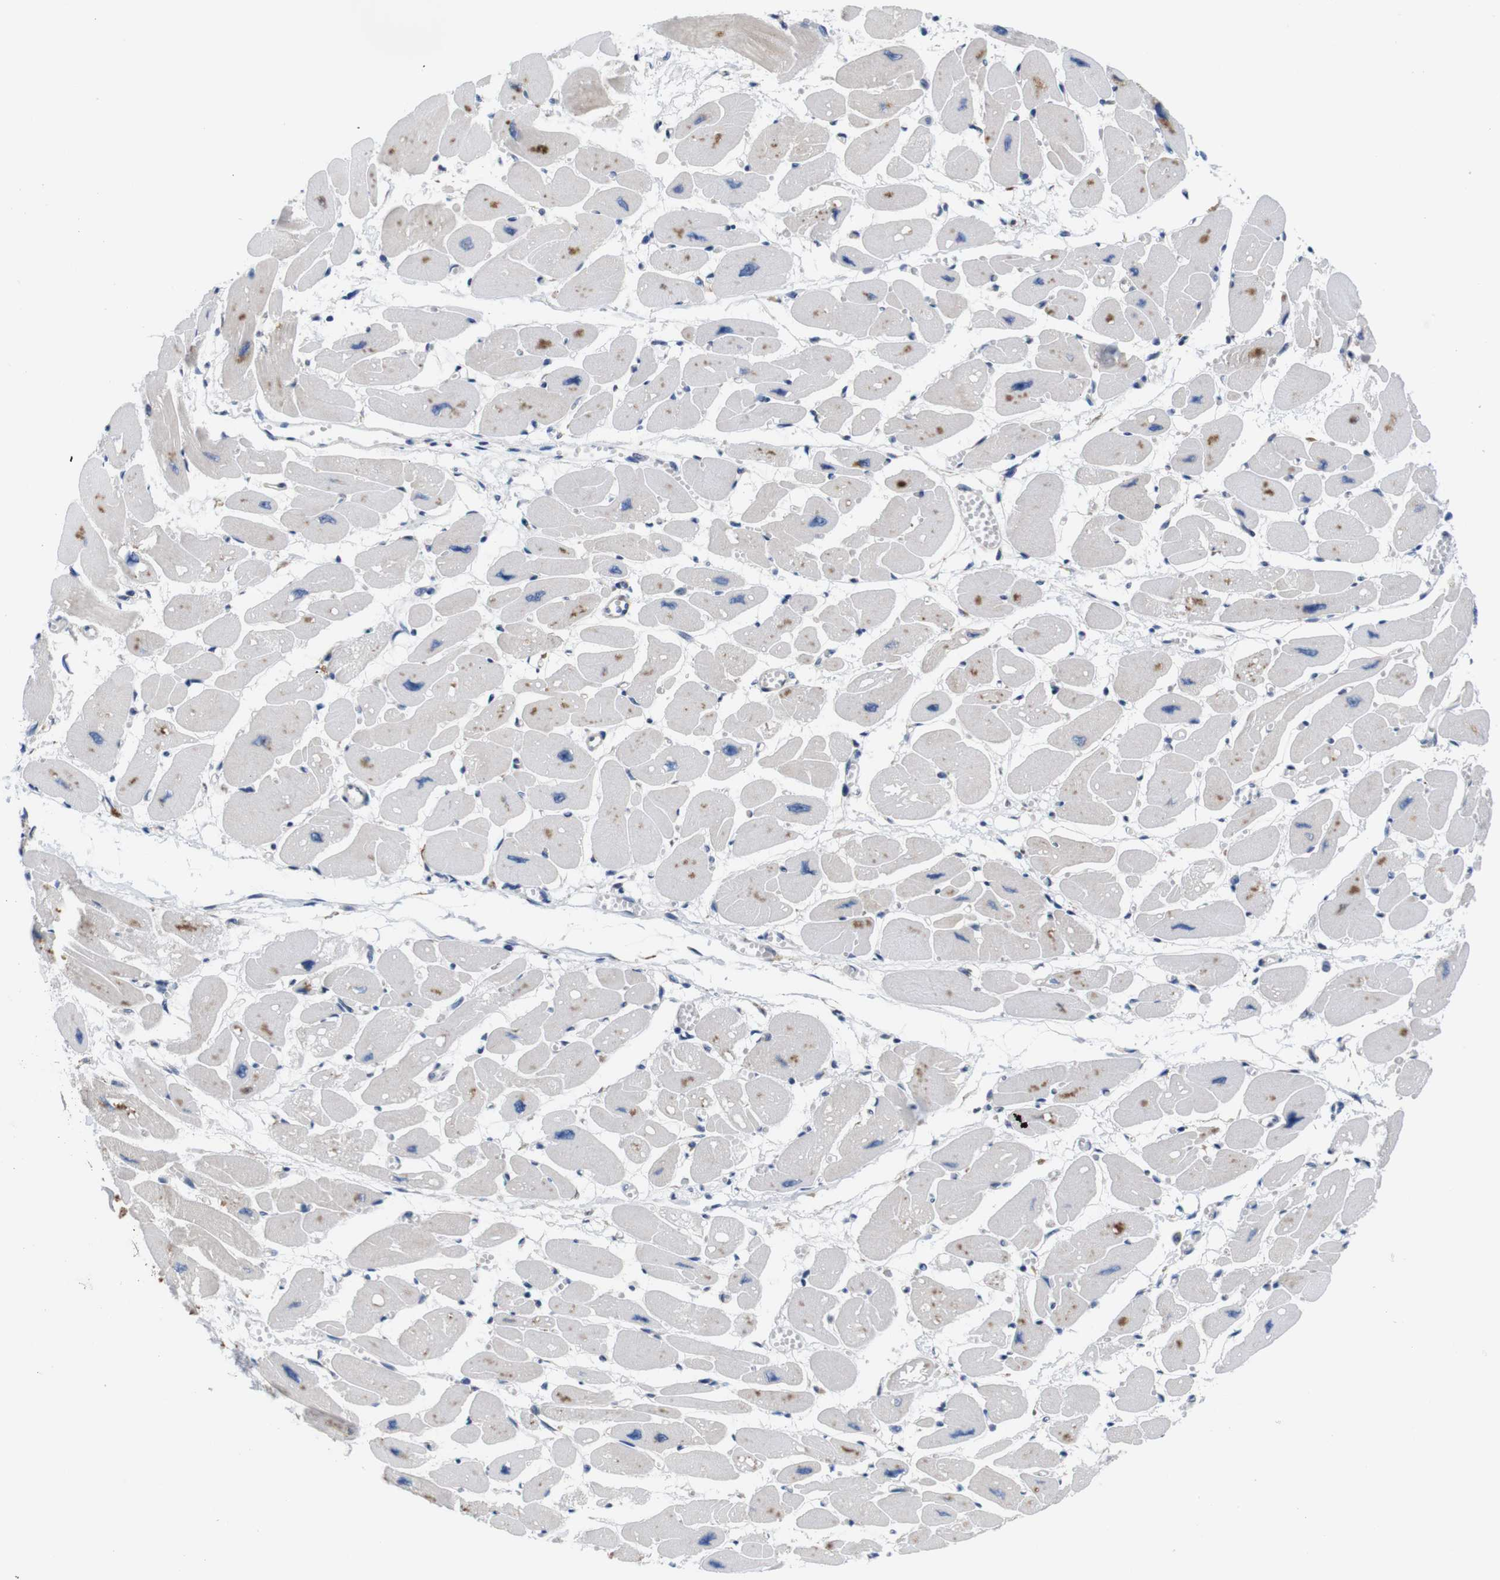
{"staining": {"intensity": "moderate", "quantity": "<25%", "location": "cytoplasmic/membranous"}, "tissue": "heart muscle", "cell_type": "Cardiomyocytes", "image_type": "normal", "snomed": [{"axis": "morphology", "description": "Normal tissue, NOS"}, {"axis": "topography", "description": "Heart"}], "caption": "Brown immunohistochemical staining in unremarkable heart muscle reveals moderate cytoplasmic/membranous positivity in approximately <25% of cardiomyocytes. (IHC, brightfield microscopy, high magnification).", "gene": "HACD3", "patient": {"sex": "female", "age": 54}}